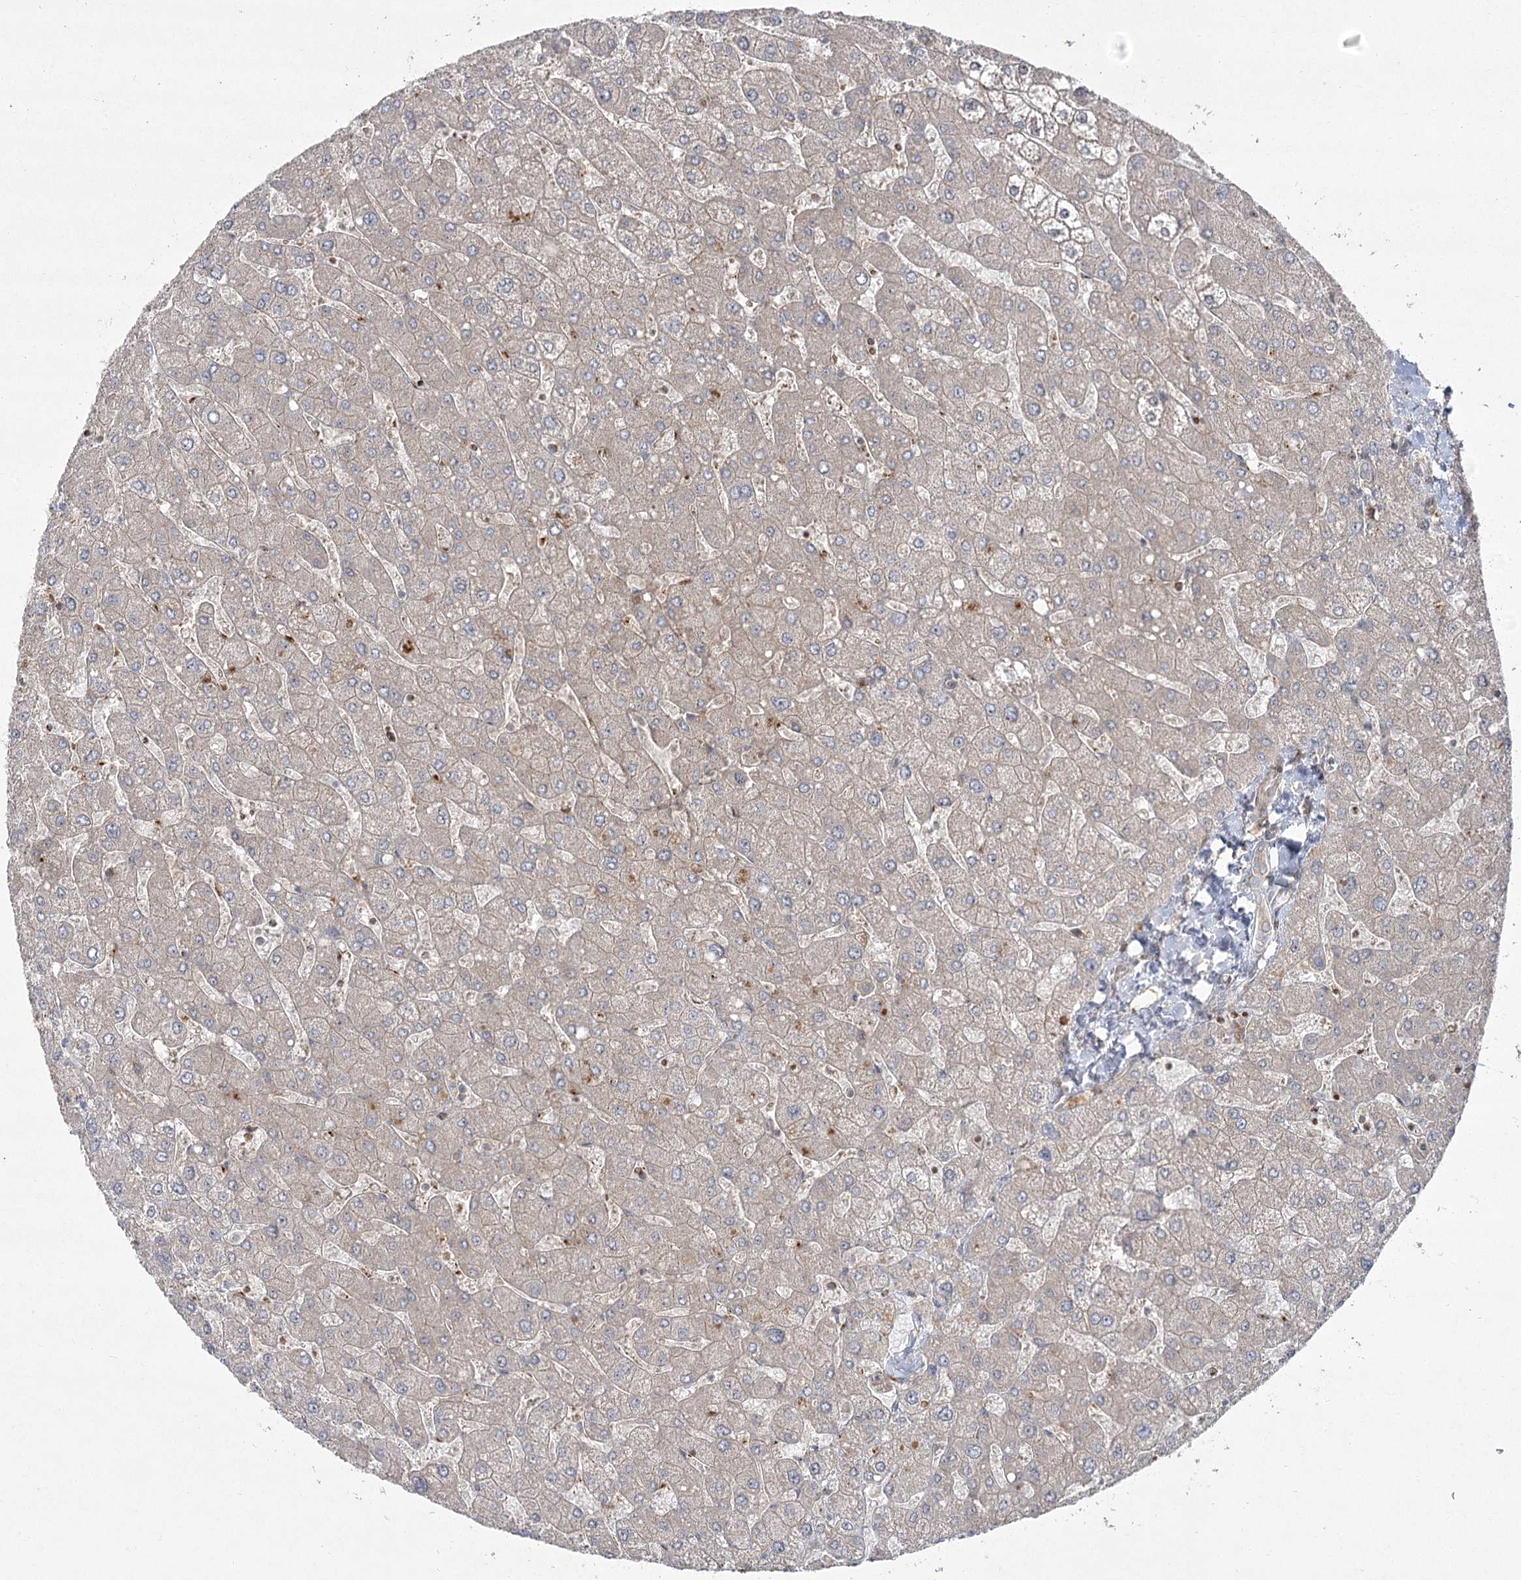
{"staining": {"intensity": "moderate", "quantity": ">75%", "location": "cytoplasmic/membranous"}, "tissue": "liver", "cell_type": "Cholangiocytes", "image_type": "normal", "snomed": [{"axis": "morphology", "description": "Normal tissue, NOS"}, {"axis": "topography", "description": "Liver"}], "caption": "DAB (3,3'-diaminobenzidine) immunohistochemical staining of normal liver reveals moderate cytoplasmic/membranous protein positivity in about >75% of cholangiocytes.", "gene": "CPLANE1", "patient": {"sex": "male", "age": 55}}